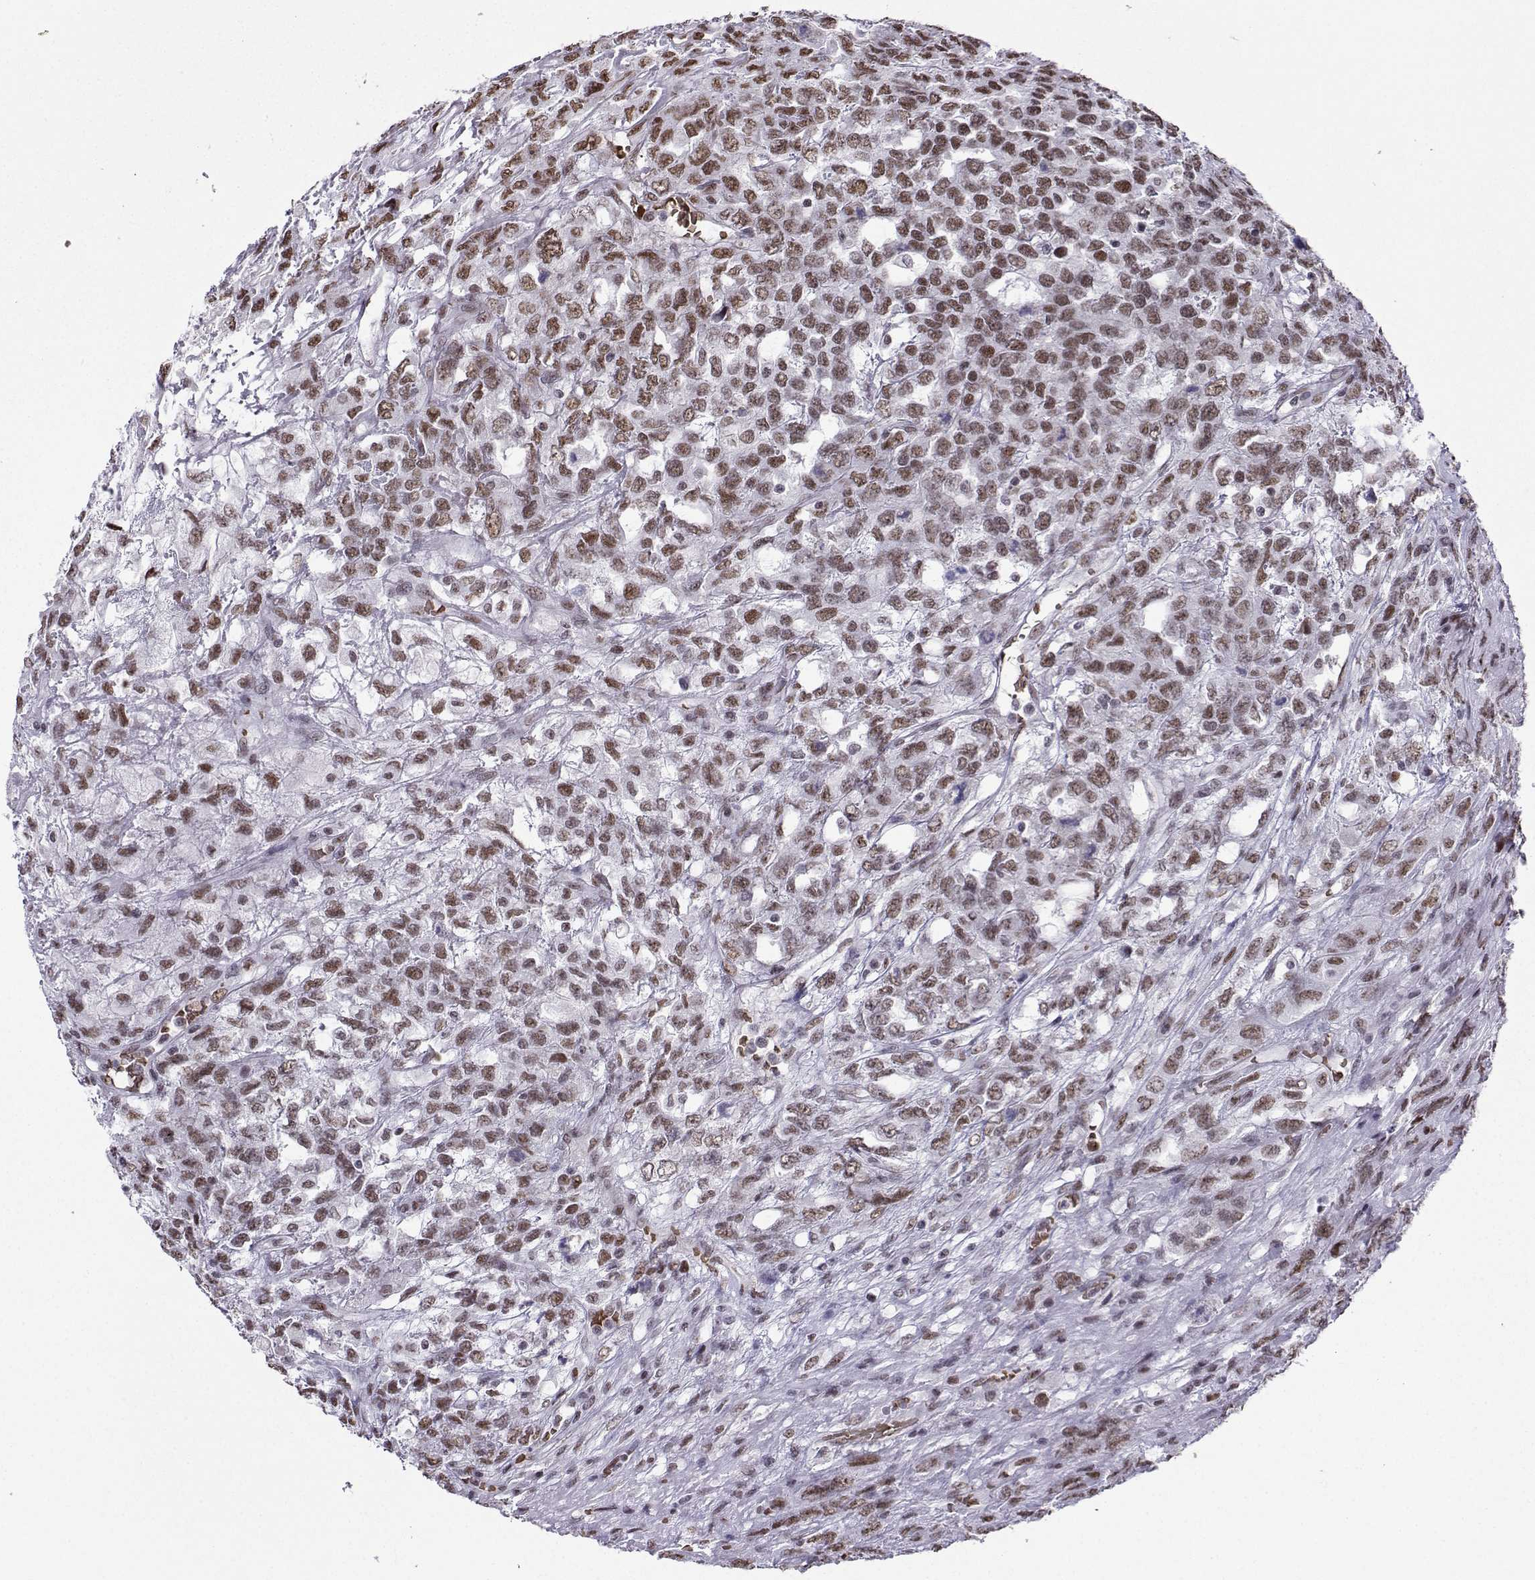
{"staining": {"intensity": "moderate", "quantity": ">75%", "location": "nuclear"}, "tissue": "testis cancer", "cell_type": "Tumor cells", "image_type": "cancer", "snomed": [{"axis": "morphology", "description": "Seminoma, NOS"}, {"axis": "topography", "description": "Testis"}], "caption": "Human testis cancer (seminoma) stained with a protein marker demonstrates moderate staining in tumor cells.", "gene": "CCNK", "patient": {"sex": "male", "age": 52}}